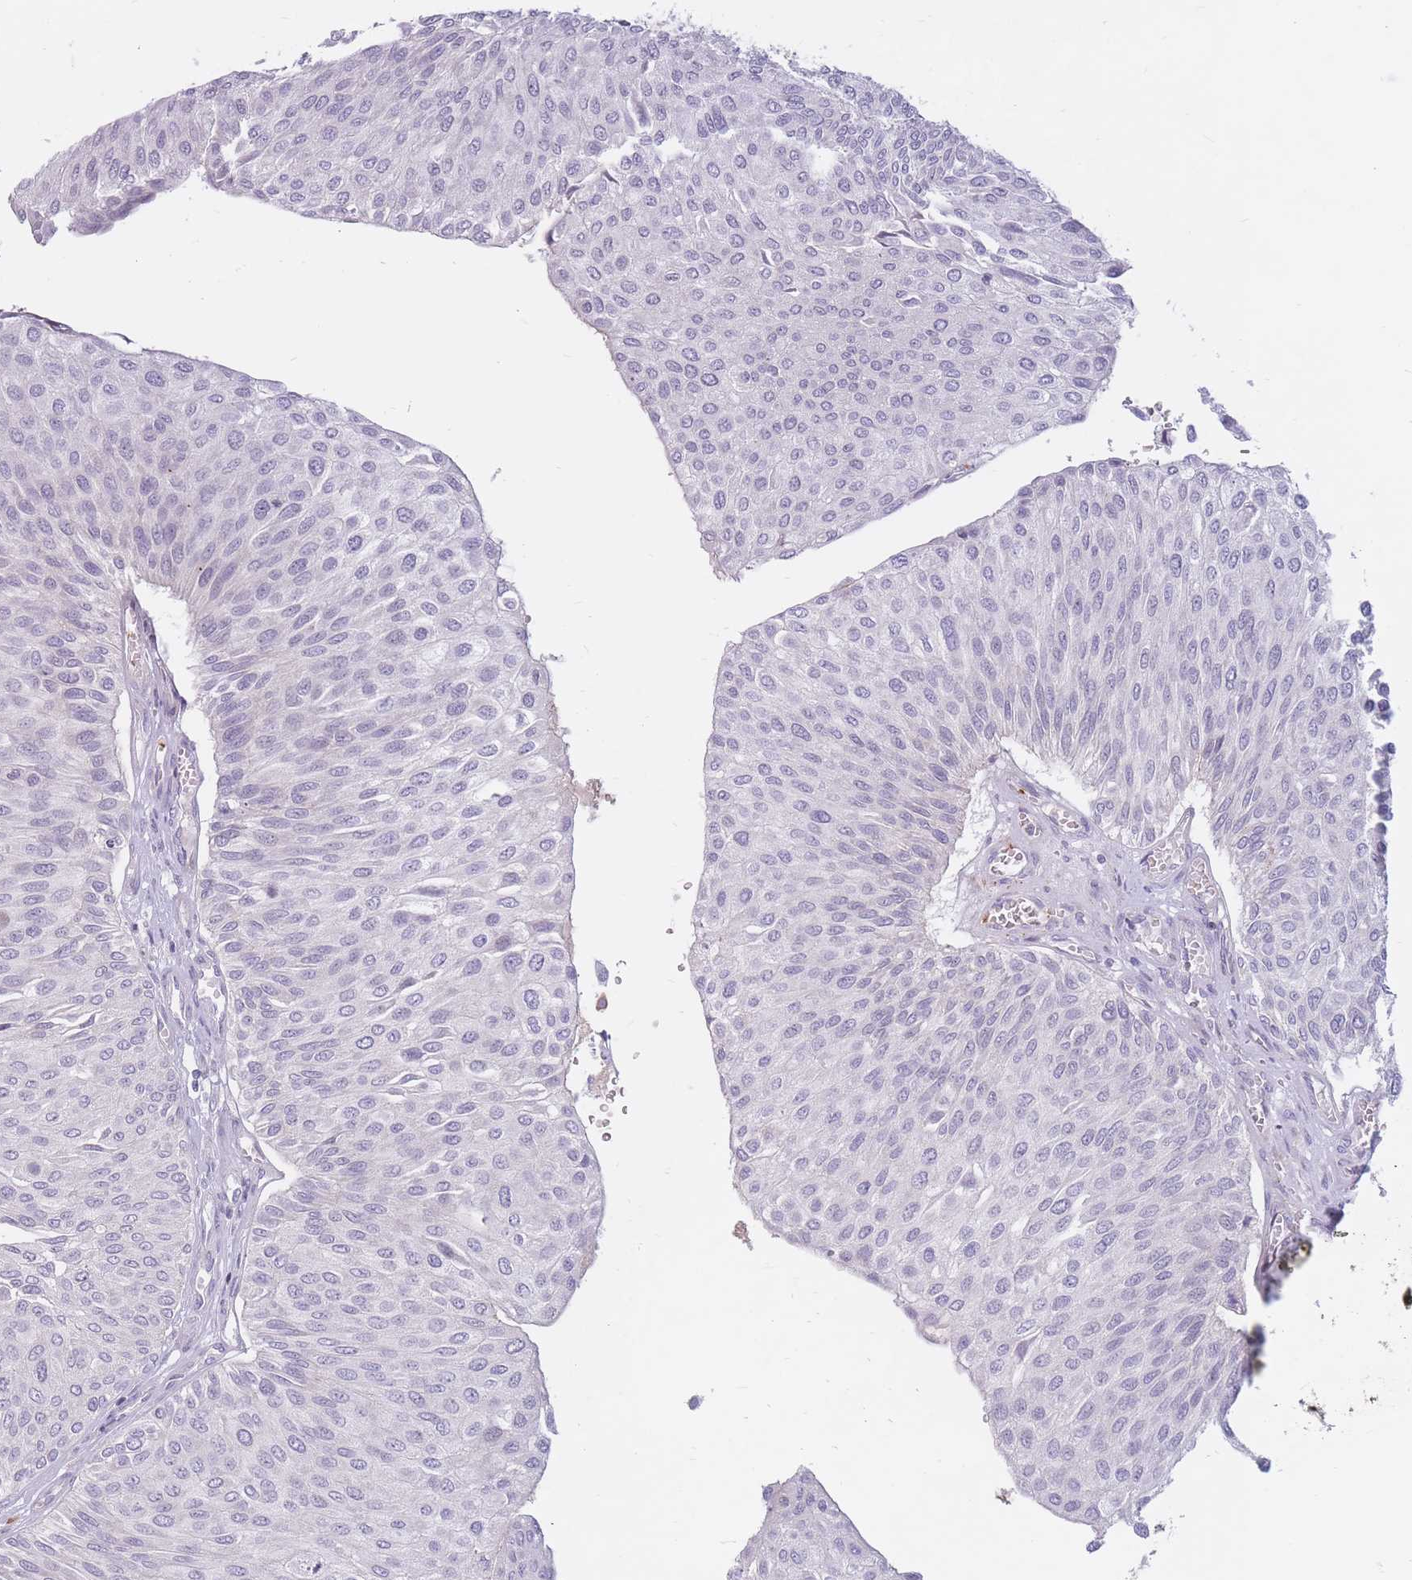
{"staining": {"intensity": "negative", "quantity": "none", "location": "none"}, "tissue": "urothelial cancer", "cell_type": "Tumor cells", "image_type": "cancer", "snomed": [{"axis": "morphology", "description": "Urothelial carcinoma, NOS"}, {"axis": "topography", "description": "Urinary bladder"}], "caption": "An immunohistochemistry (IHC) micrograph of transitional cell carcinoma is shown. There is no staining in tumor cells of transitional cell carcinoma.", "gene": "PTGDR", "patient": {"sex": "male", "age": 67}}